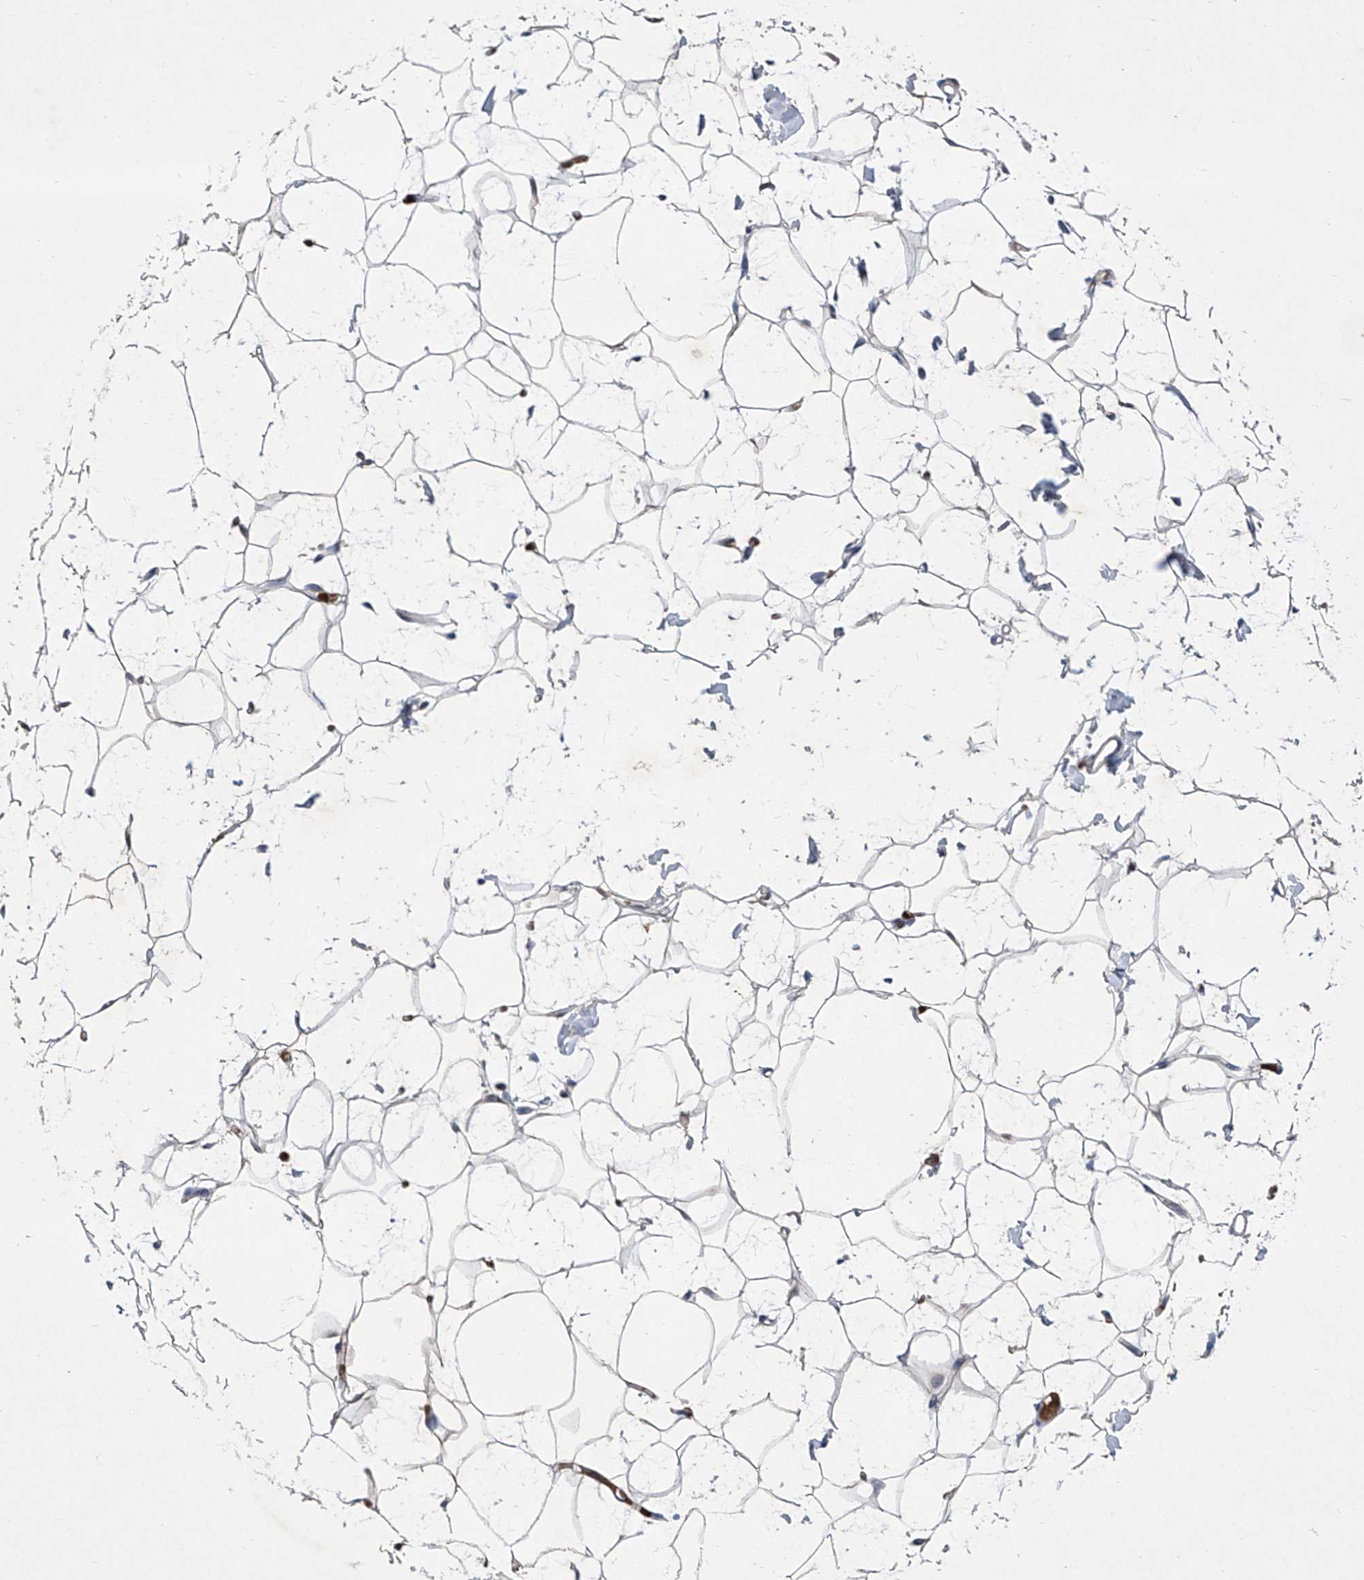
{"staining": {"intensity": "weak", "quantity": "25%-75%", "location": "cytoplasmic/membranous"}, "tissue": "adipose tissue", "cell_type": "Adipocytes", "image_type": "normal", "snomed": [{"axis": "morphology", "description": "Normal tissue, NOS"}, {"axis": "topography", "description": "Breast"}], "caption": "IHC (DAB) staining of normal adipose tissue shows weak cytoplasmic/membranous protein staining in approximately 25%-75% of adipocytes.", "gene": "GPT", "patient": {"sex": "female", "age": 23}}